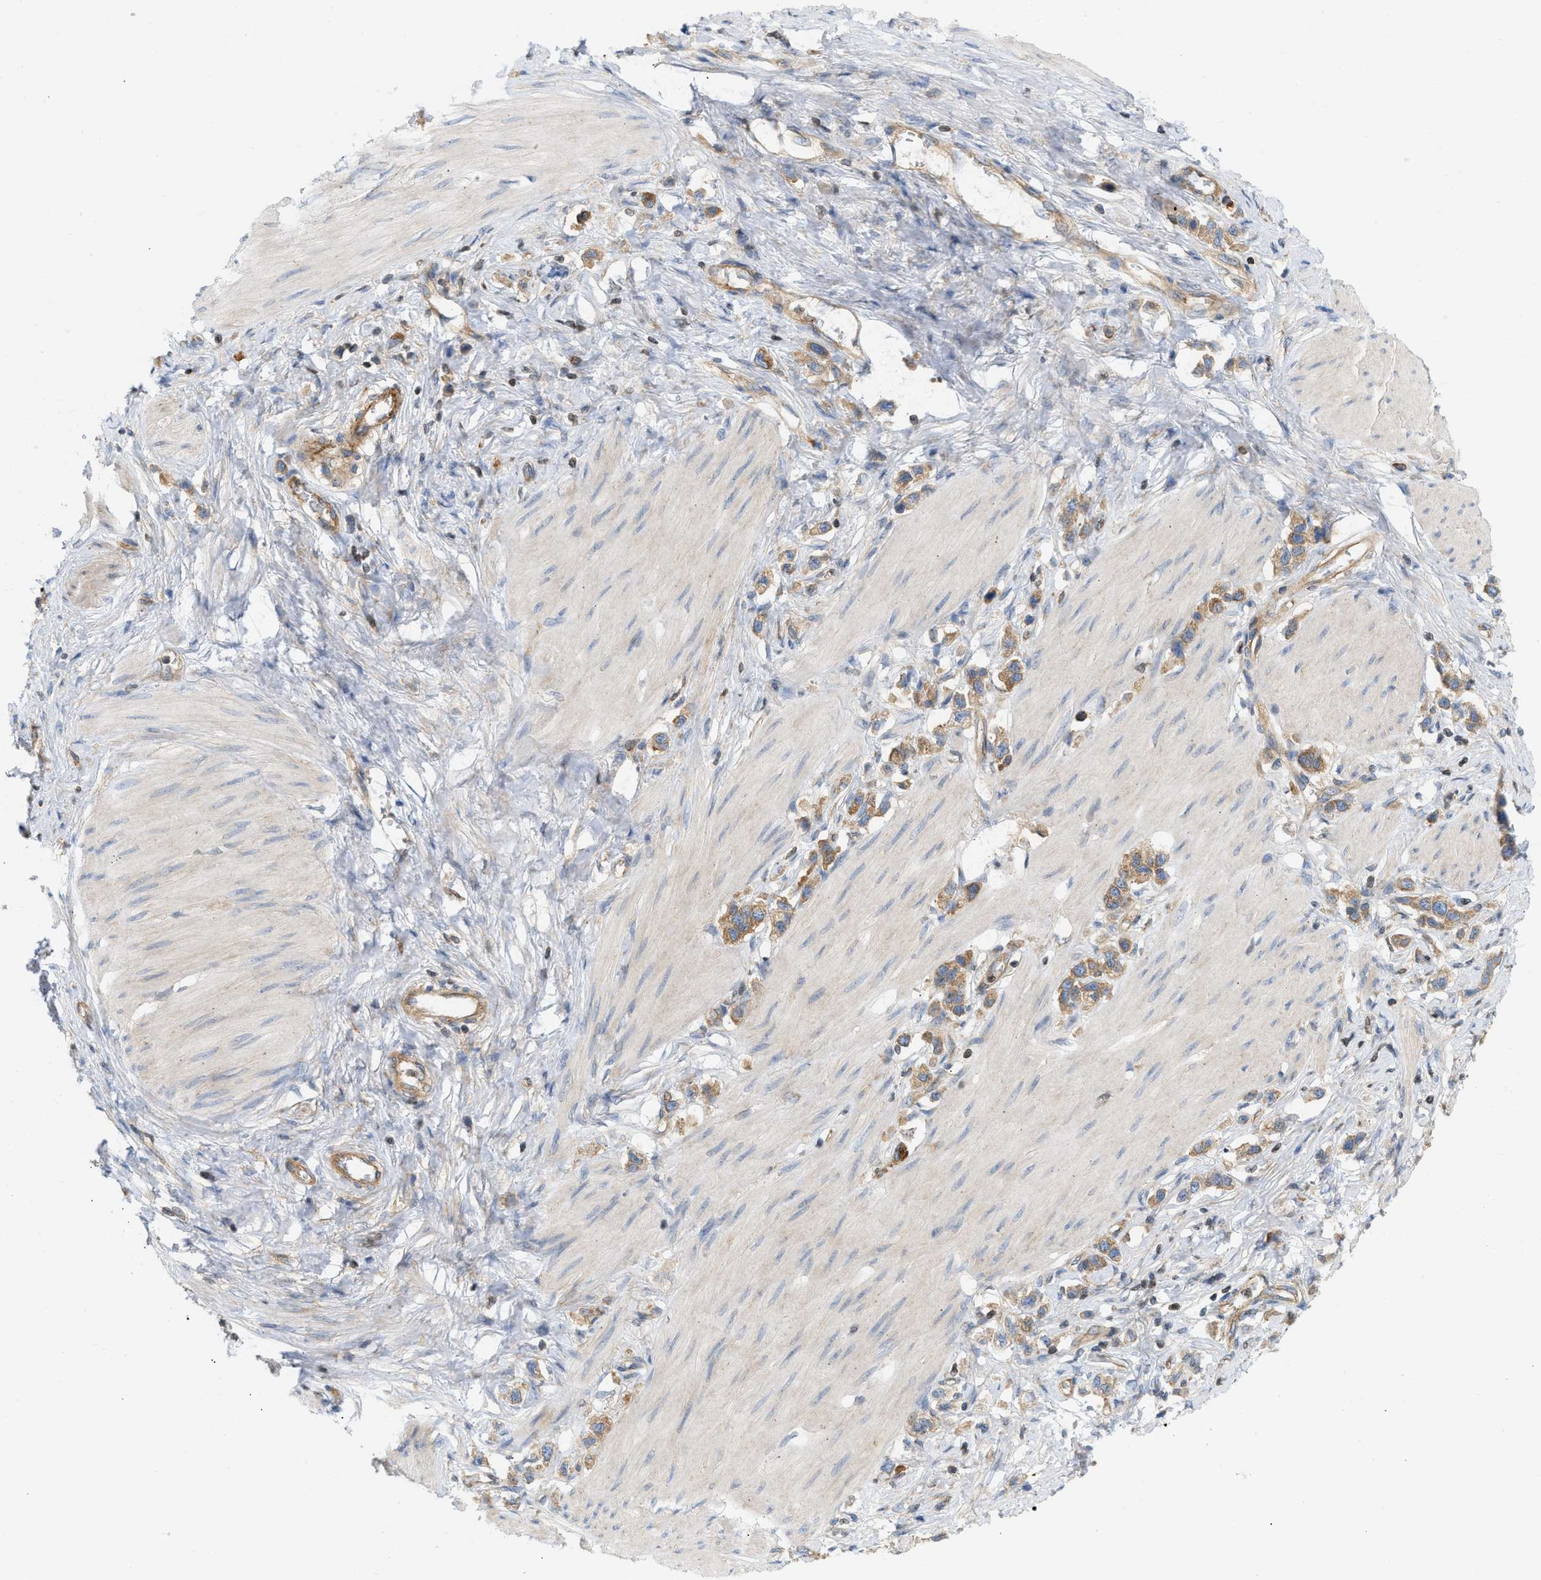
{"staining": {"intensity": "moderate", "quantity": ">75%", "location": "cytoplasmic/membranous"}, "tissue": "stomach cancer", "cell_type": "Tumor cells", "image_type": "cancer", "snomed": [{"axis": "morphology", "description": "Adenocarcinoma, NOS"}, {"axis": "topography", "description": "Stomach"}], "caption": "This histopathology image shows immunohistochemistry (IHC) staining of adenocarcinoma (stomach), with medium moderate cytoplasmic/membranous staining in about >75% of tumor cells.", "gene": "STRN", "patient": {"sex": "female", "age": 65}}